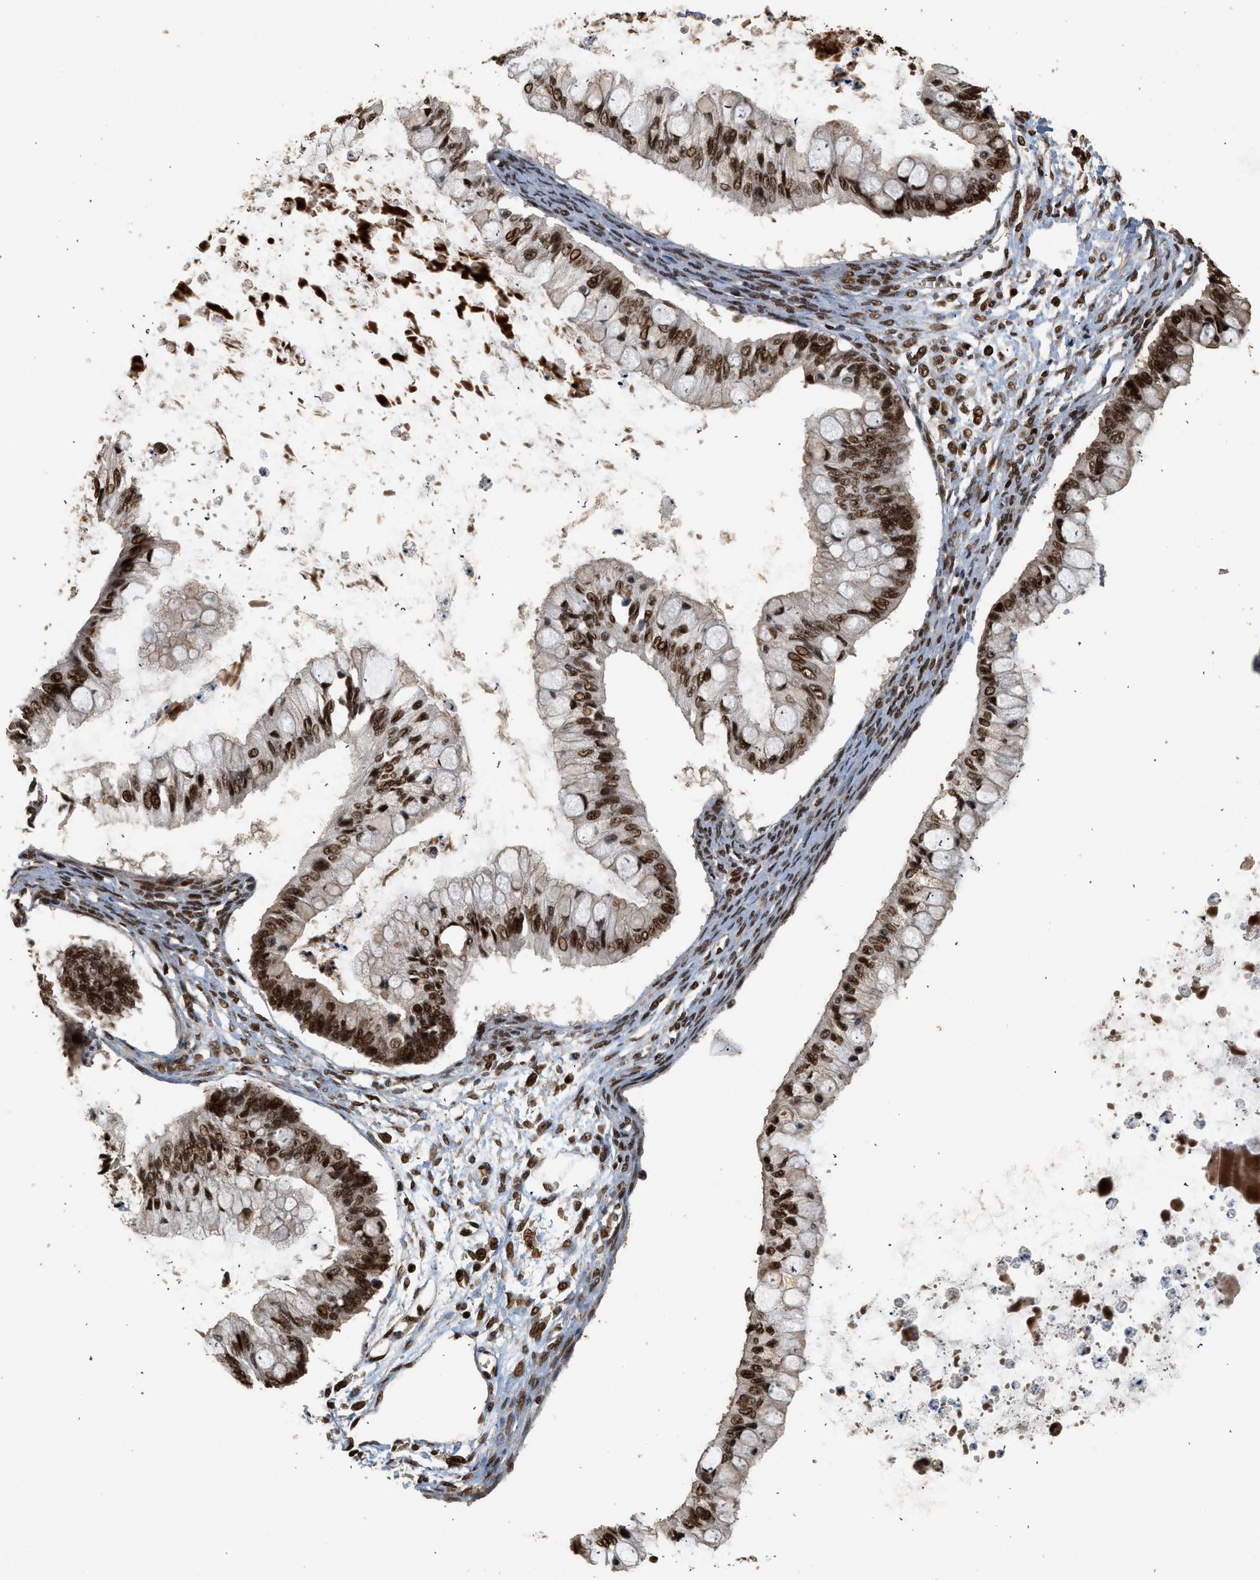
{"staining": {"intensity": "strong", "quantity": ">75%", "location": "nuclear"}, "tissue": "ovarian cancer", "cell_type": "Tumor cells", "image_type": "cancer", "snomed": [{"axis": "morphology", "description": "Cystadenocarcinoma, mucinous, NOS"}, {"axis": "topography", "description": "Ovary"}], "caption": "Immunohistochemistry (IHC) of human mucinous cystadenocarcinoma (ovarian) displays high levels of strong nuclear expression in about >75% of tumor cells.", "gene": "PPP4R3B", "patient": {"sex": "female", "age": 57}}